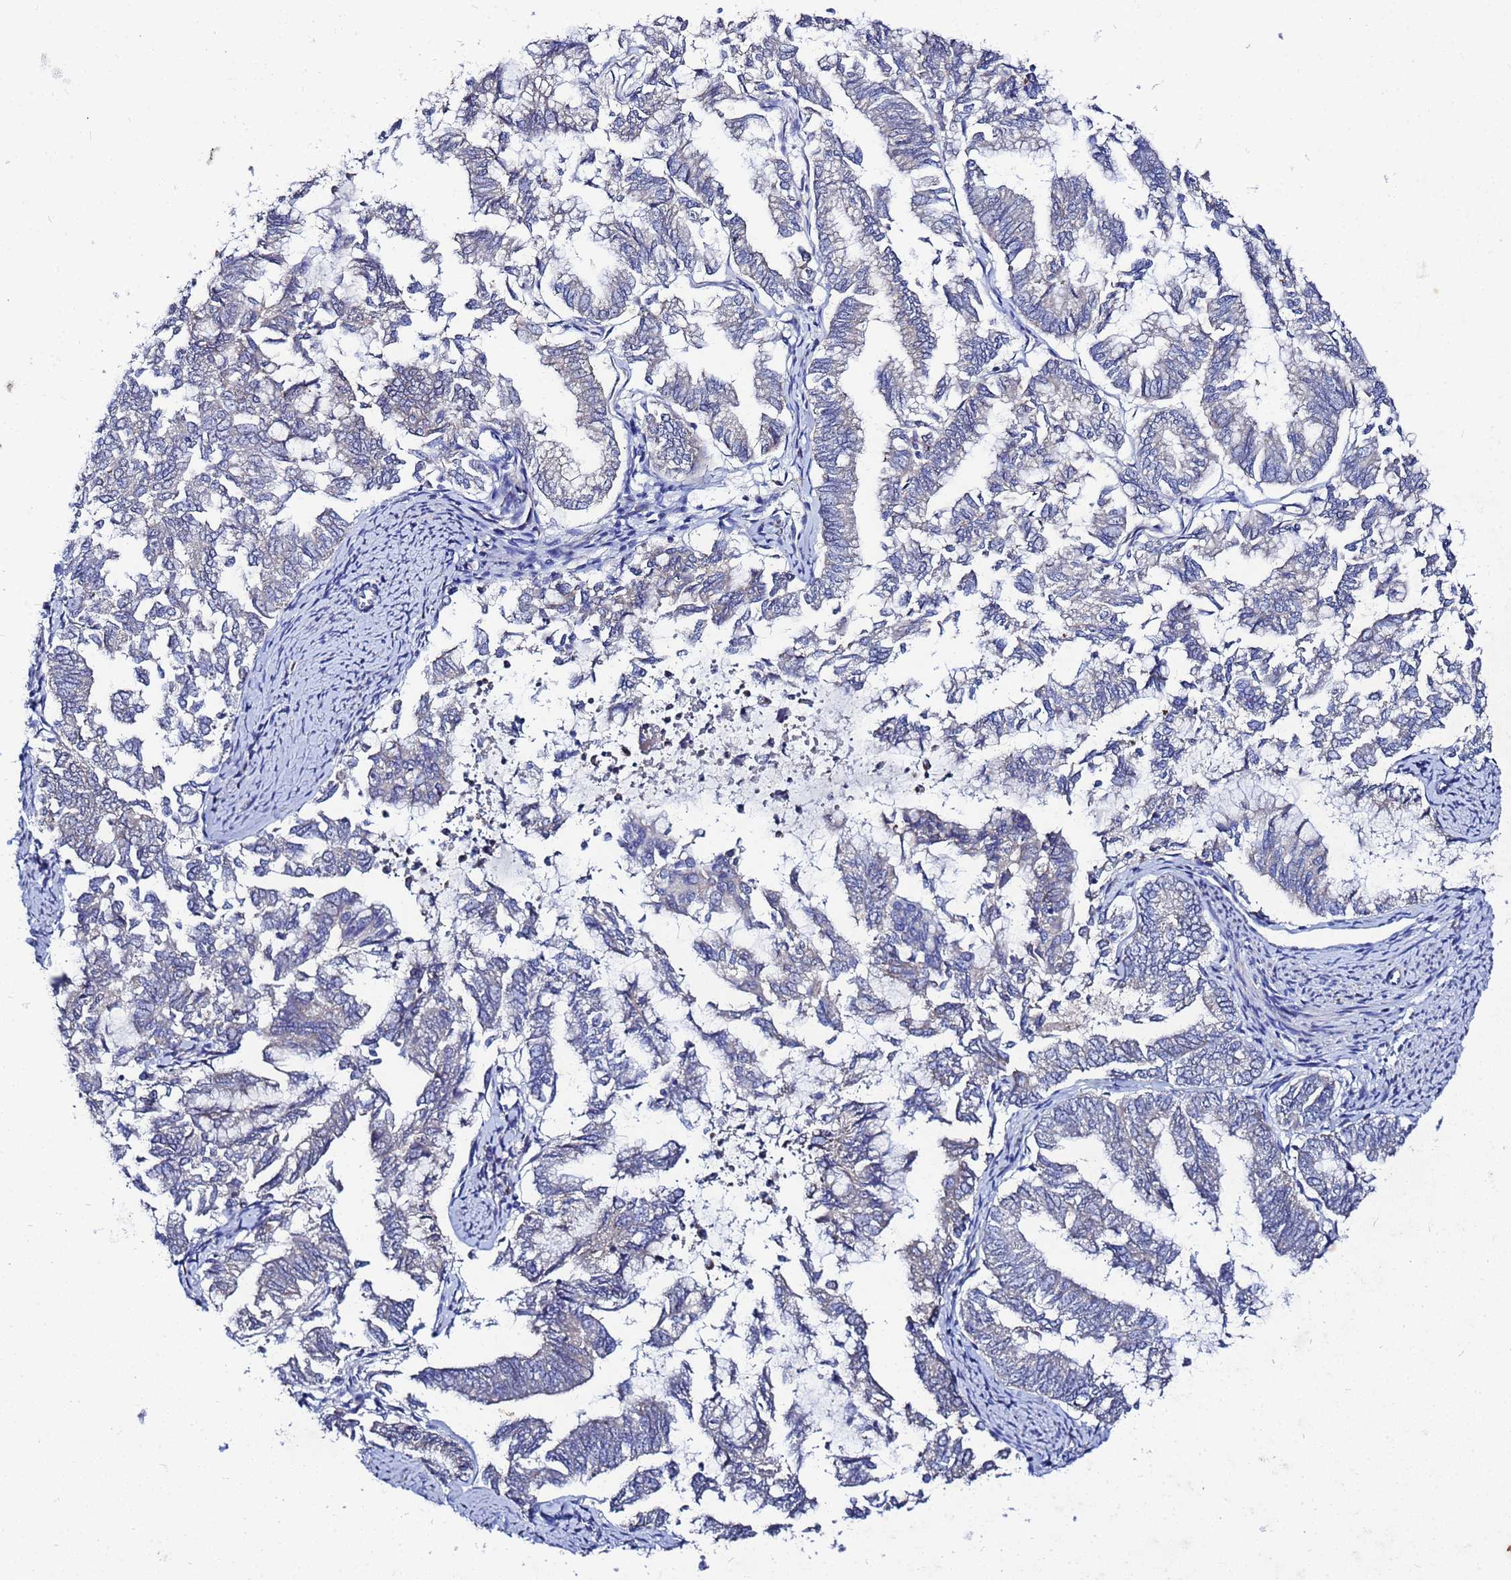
{"staining": {"intensity": "negative", "quantity": "none", "location": "none"}, "tissue": "endometrial cancer", "cell_type": "Tumor cells", "image_type": "cancer", "snomed": [{"axis": "morphology", "description": "Adenocarcinoma, NOS"}, {"axis": "topography", "description": "Endometrium"}], "caption": "This is an immunohistochemistry (IHC) histopathology image of endometrial cancer (adenocarcinoma). There is no expression in tumor cells.", "gene": "FAHD2A", "patient": {"sex": "female", "age": 79}}